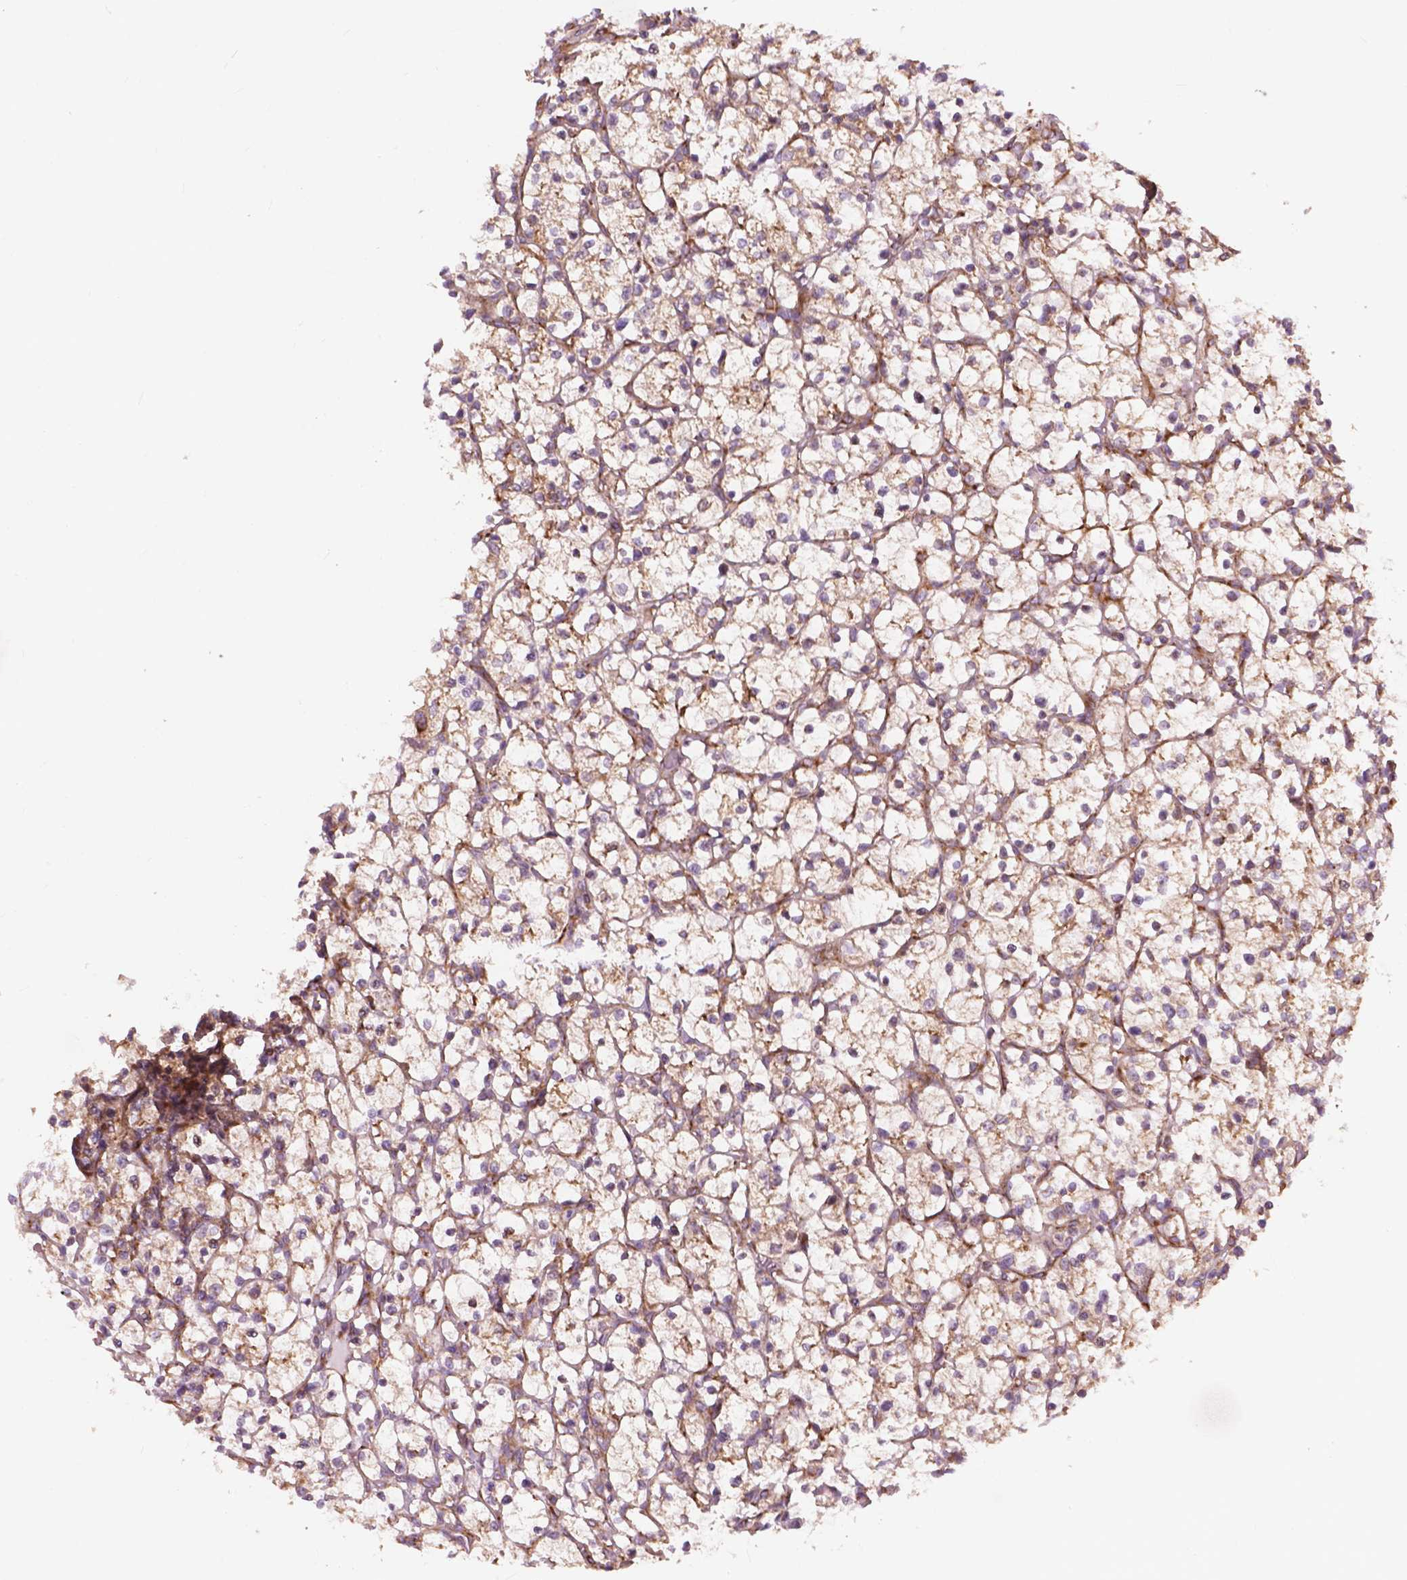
{"staining": {"intensity": "weak", "quantity": ">75%", "location": "cytoplasmic/membranous"}, "tissue": "renal cancer", "cell_type": "Tumor cells", "image_type": "cancer", "snomed": [{"axis": "morphology", "description": "Adenocarcinoma, NOS"}, {"axis": "topography", "description": "Kidney"}], "caption": "Weak cytoplasmic/membranous expression is present in about >75% of tumor cells in renal adenocarcinoma.", "gene": "RPL37A", "patient": {"sex": "female", "age": 64}}